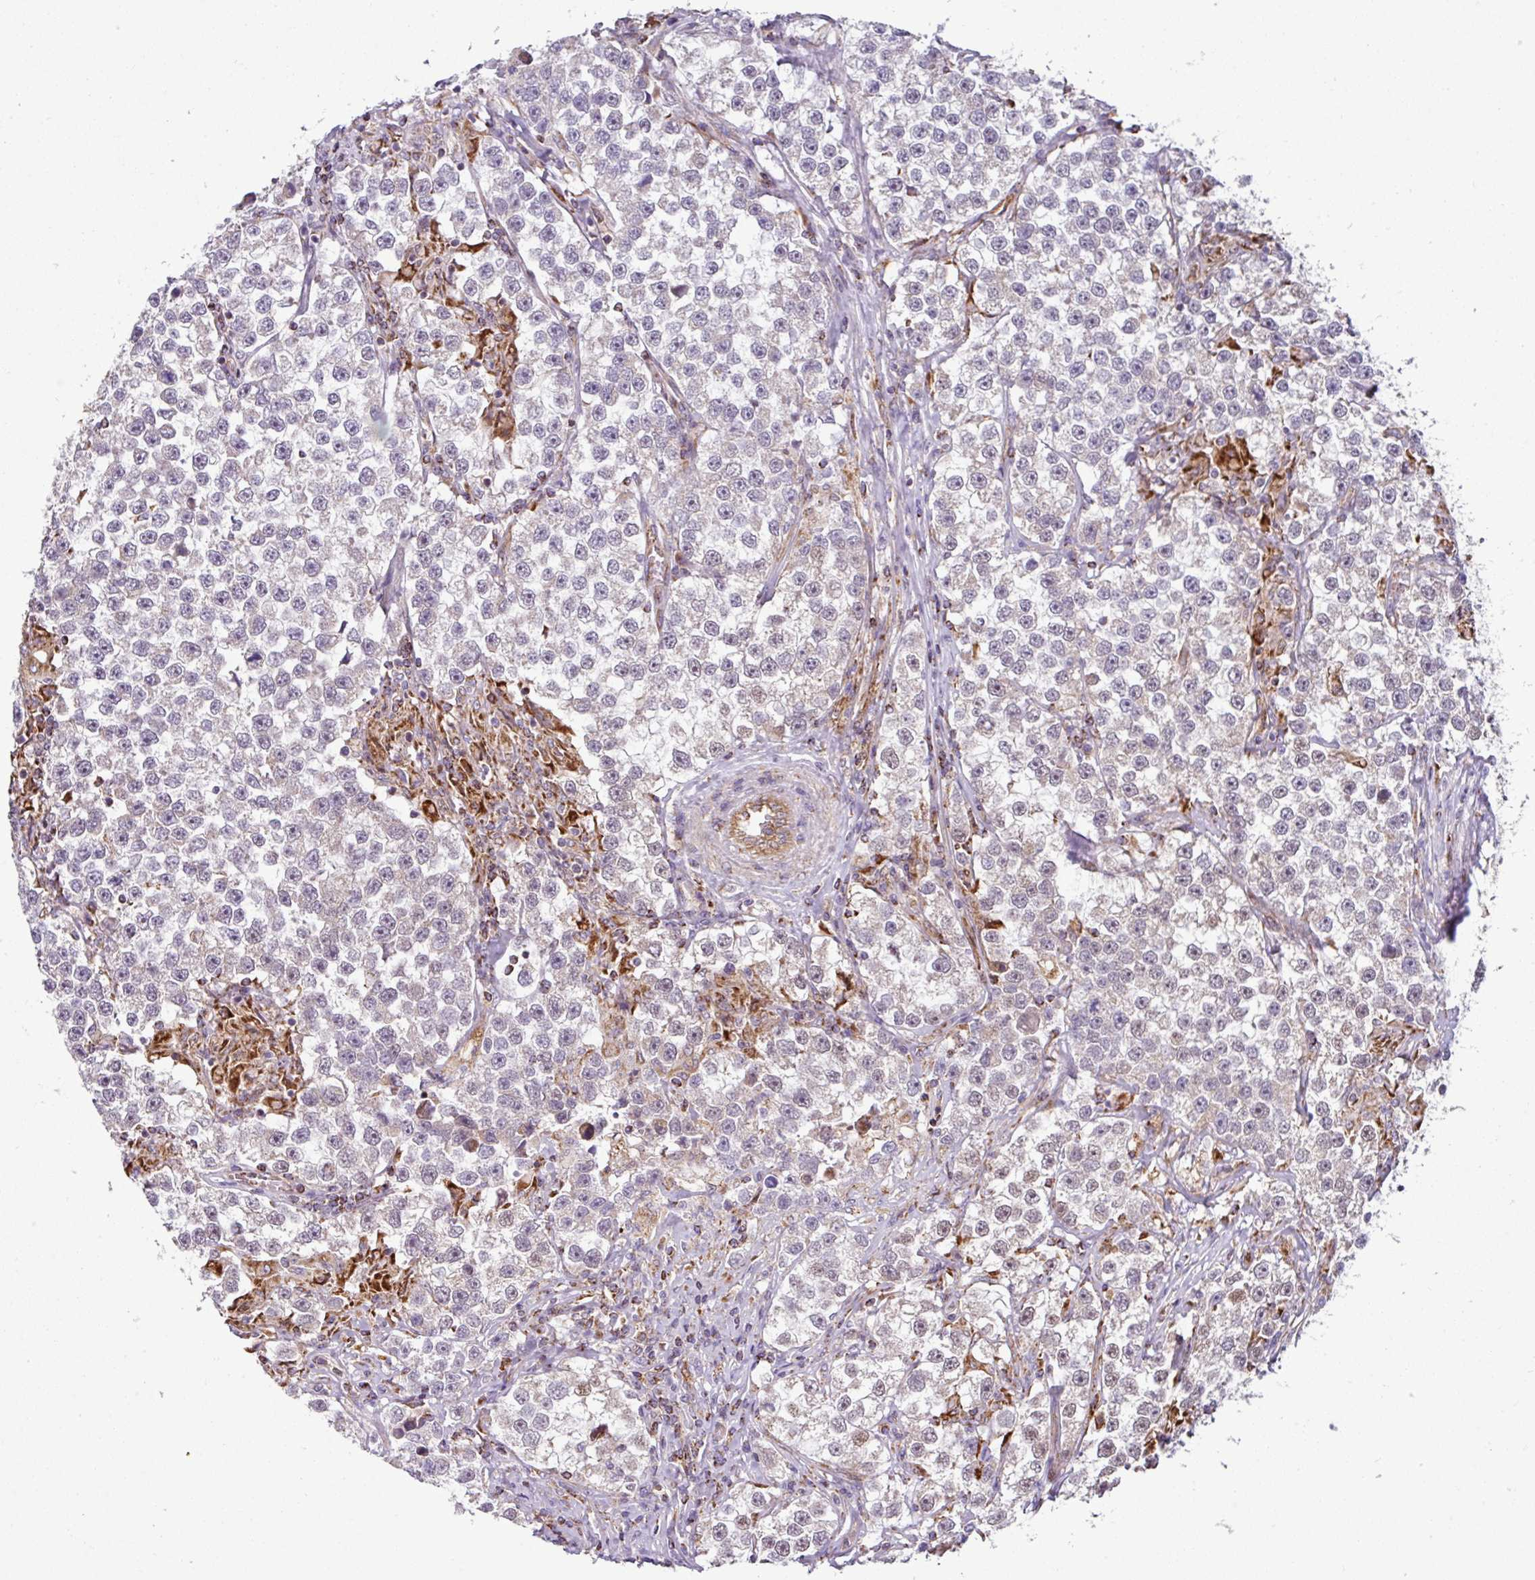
{"staining": {"intensity": "negative", "quantity": "none", "location": "none"}, "tissue": "testis cancer", "cell_type": "Tumor cells", "image_type": "cancer", "snomed": [{"axis": "morphology", "description": "Seminoma, NOS"}, {"axis": "topography", "description": "Testis"}], "caption": "The micrograph demonstrates no staining of tumor cells in testis seminoma. The staining was performed using DAB to visualize the protein expression in brown, while the nuclei were stained in blue with hematoxylin (Magnification: 20x).", "gene": "PRELID3B", "patient": {"sex": "male", "age": 46}}